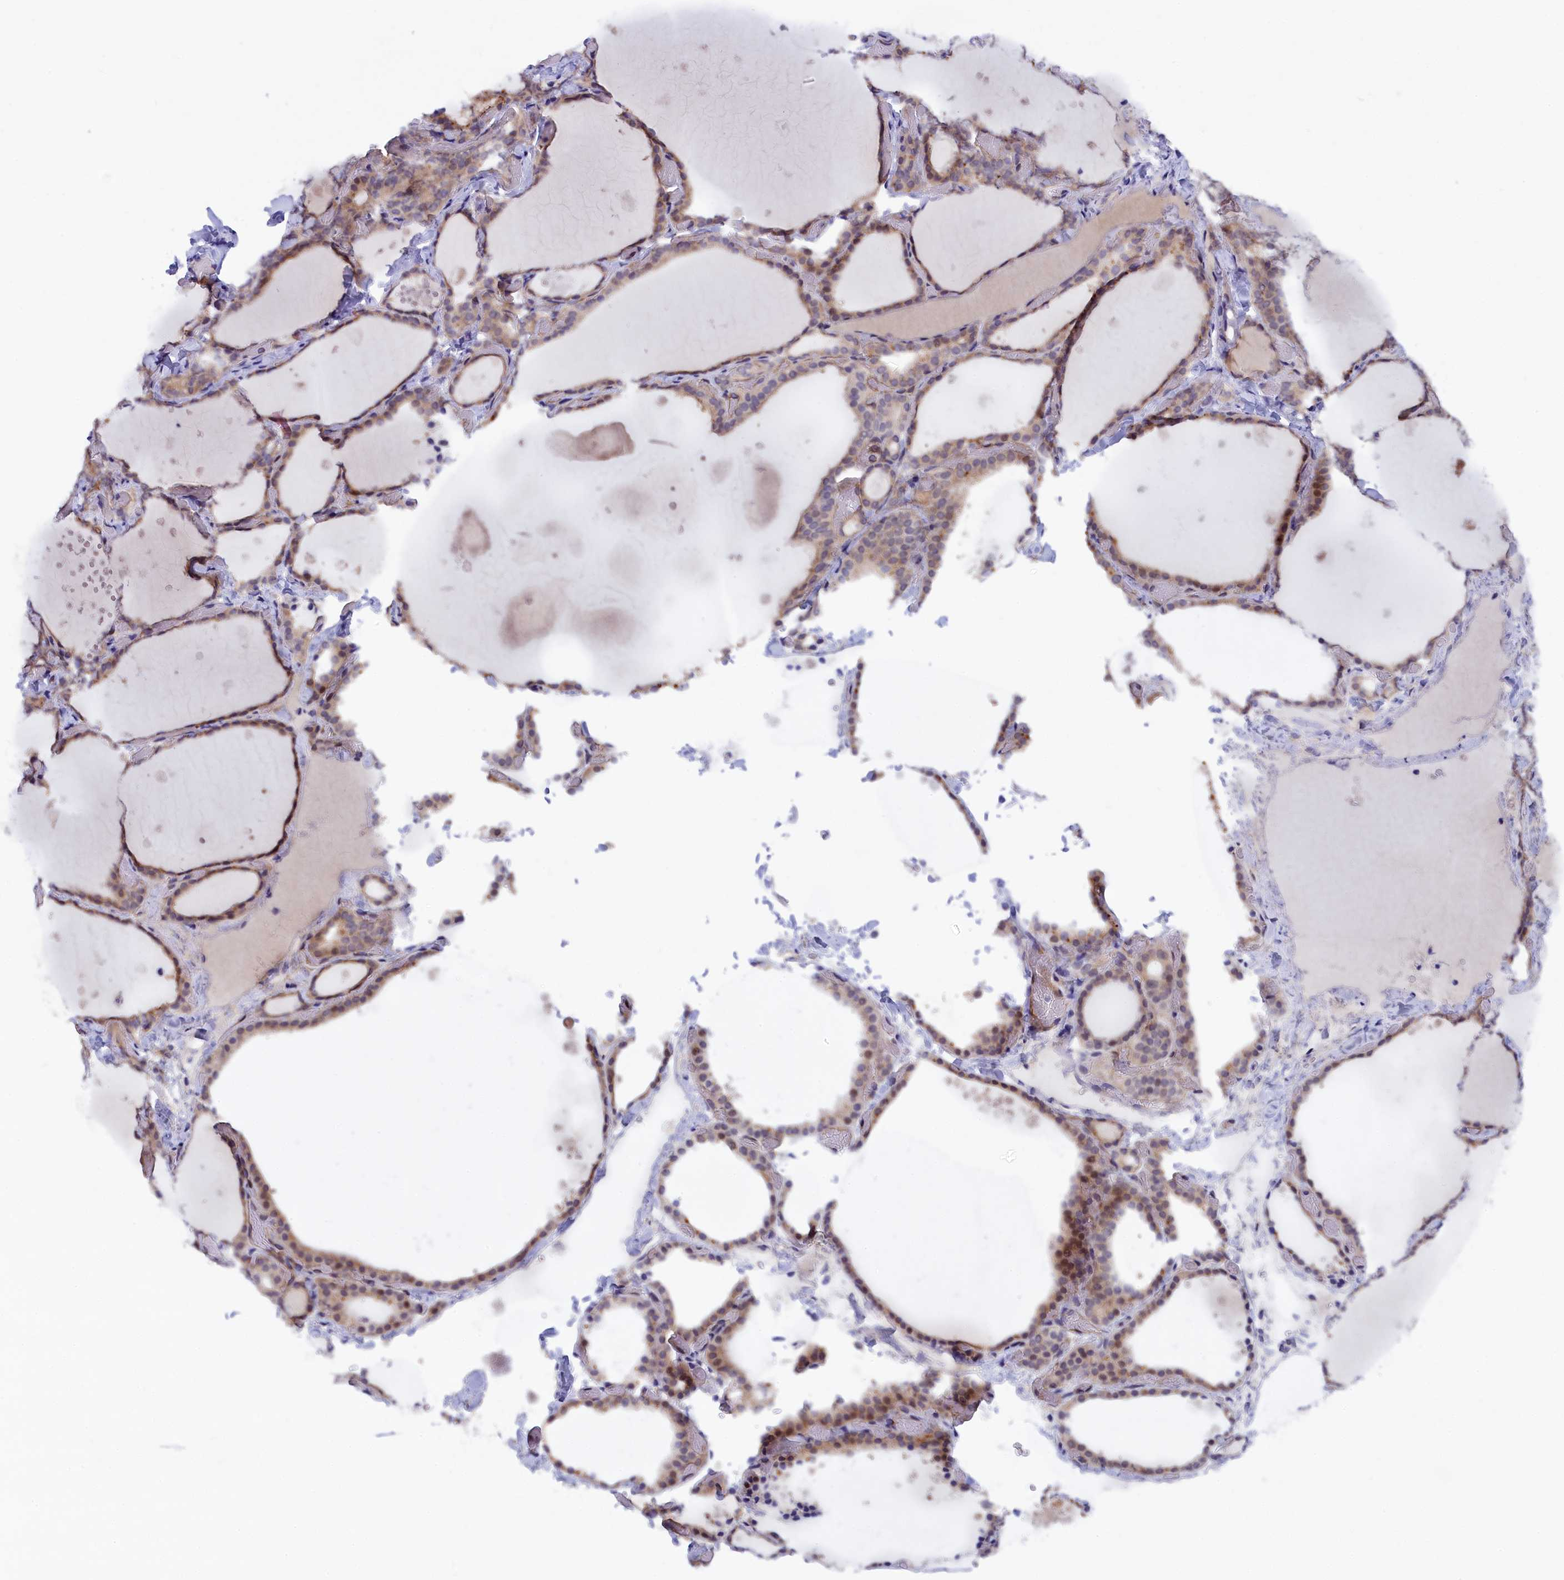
{"staining": {"intensity": "weak", "quantity": ">75%", "location": "cytoplasmic/membranous"}, "tissue": "thyroid gland", "cell_type": "Glandular cells", "image_type": "normal", "snomed": [{"axis": "morphology", "description": "Normal tissue, NOS"}, {"axis": "topography", "description": "Thyroid gland"}], "caption": "Immunohistochemistry (DAB (3,3'-diaminobenzidine)) staining of benign thyroid gland demonstrates weak cytoplasmic/membranous protein staining in about >75% of glandular cells. The staining is performed using DAB (3,3'-diaminobenzidine) brown chromogen to label protein expression. The nuclei are counter-stained blue using hematoxylin.", "gene": "JPT2", "patient": {"sex": "female", "age": 44}}